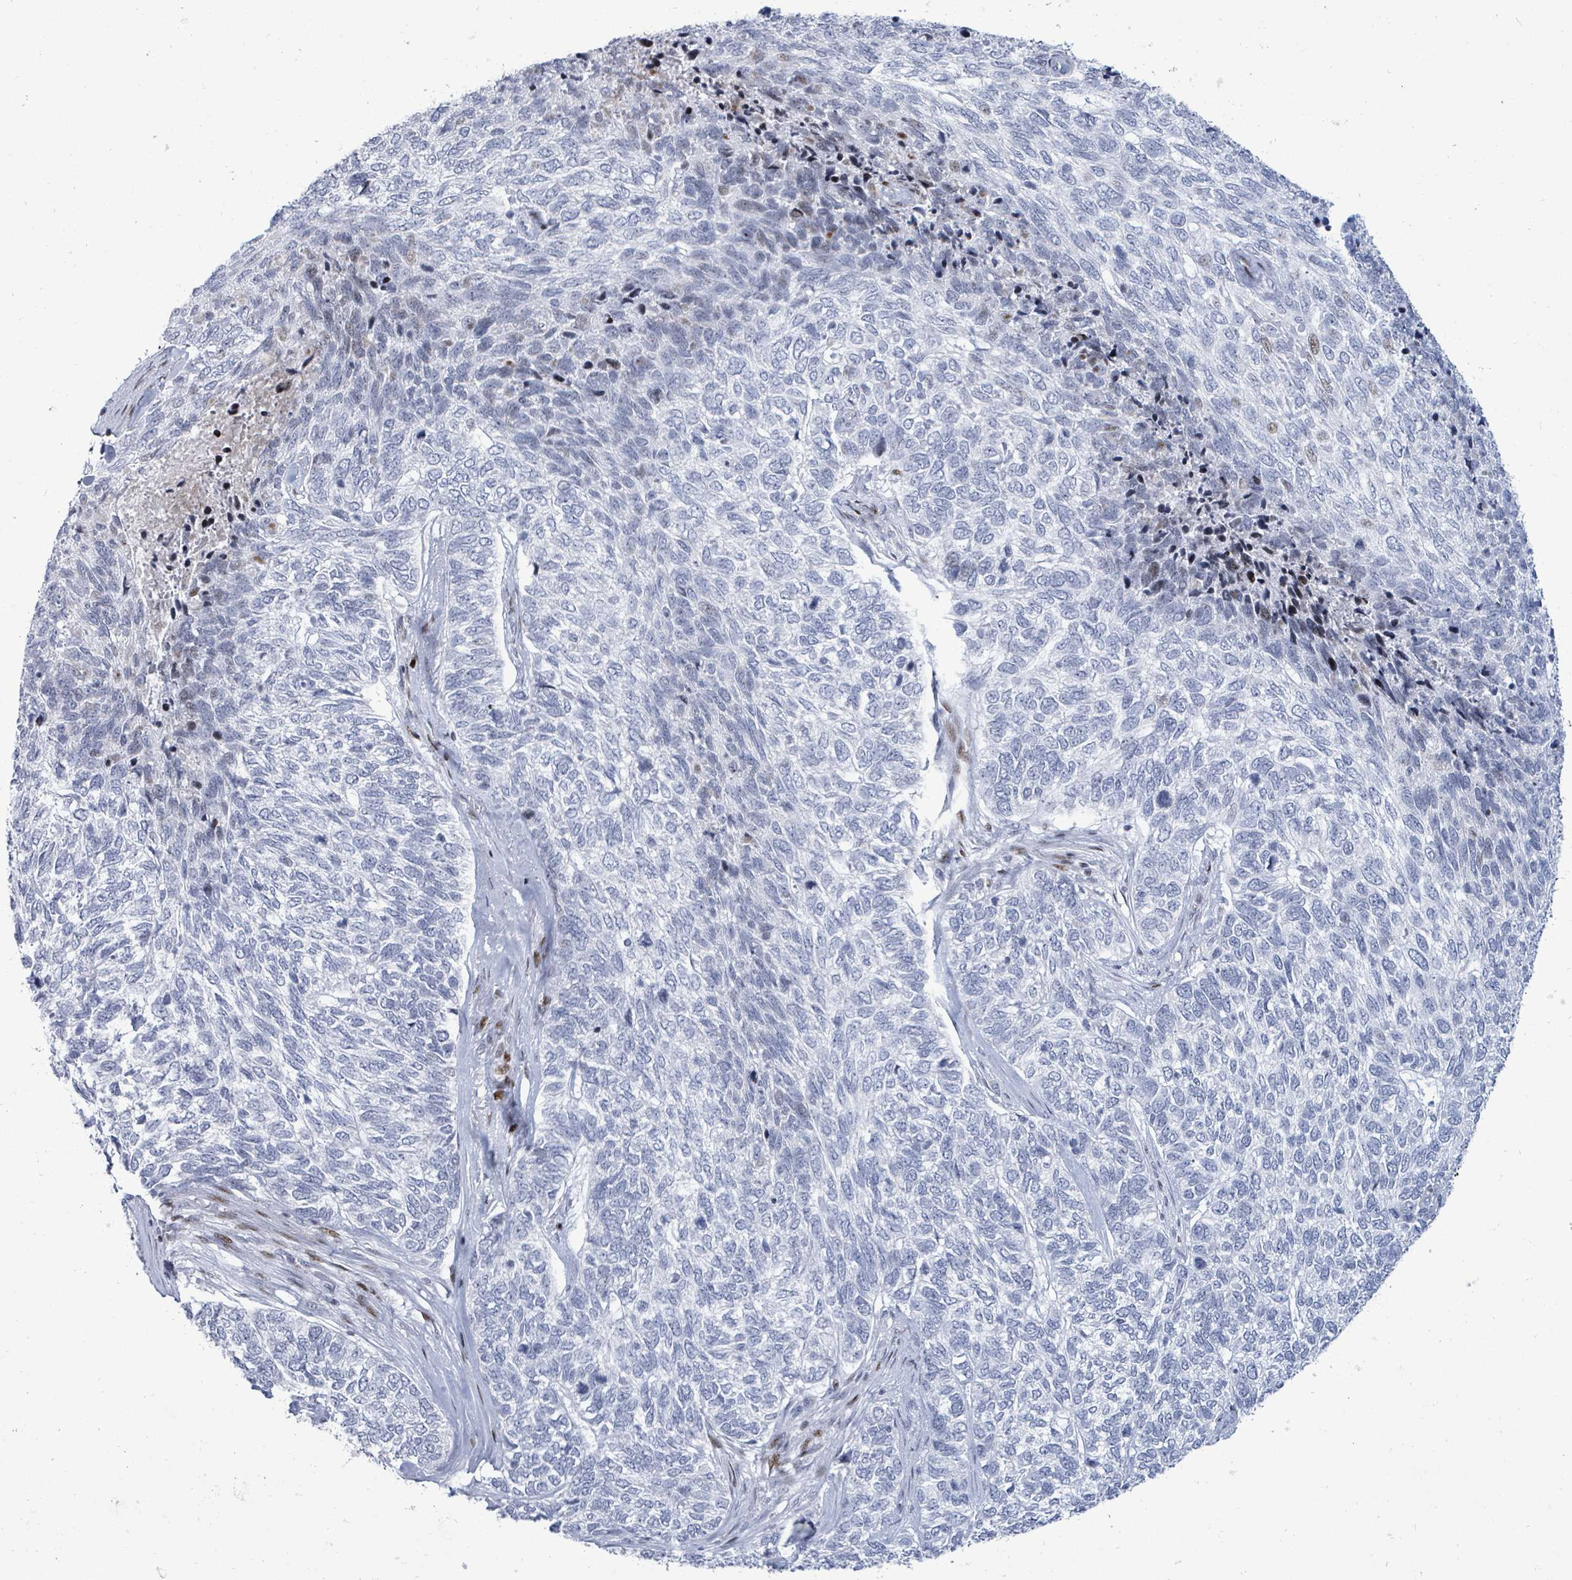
{"staining": {"intensity": "negative", "quantity": "none", "location": "none"}, "tissue": "skin cancer", "cell_type": "Tumor cells", "image_type": "cancer", "snomed": [{"axis": "morphology", "description": "Basal cell carcinoma"}, {"axis": "topography", "description": "Skin"}], "caption": "The IHC photomicrograph has no significant staining in tumor cells of skin cancer tissue. The staining is performed using DAB brown chromogen with nuclei counter-stained in using hematoxylin.", "gene": "MALL", "patient": {"sex": "female", "age": 65}}